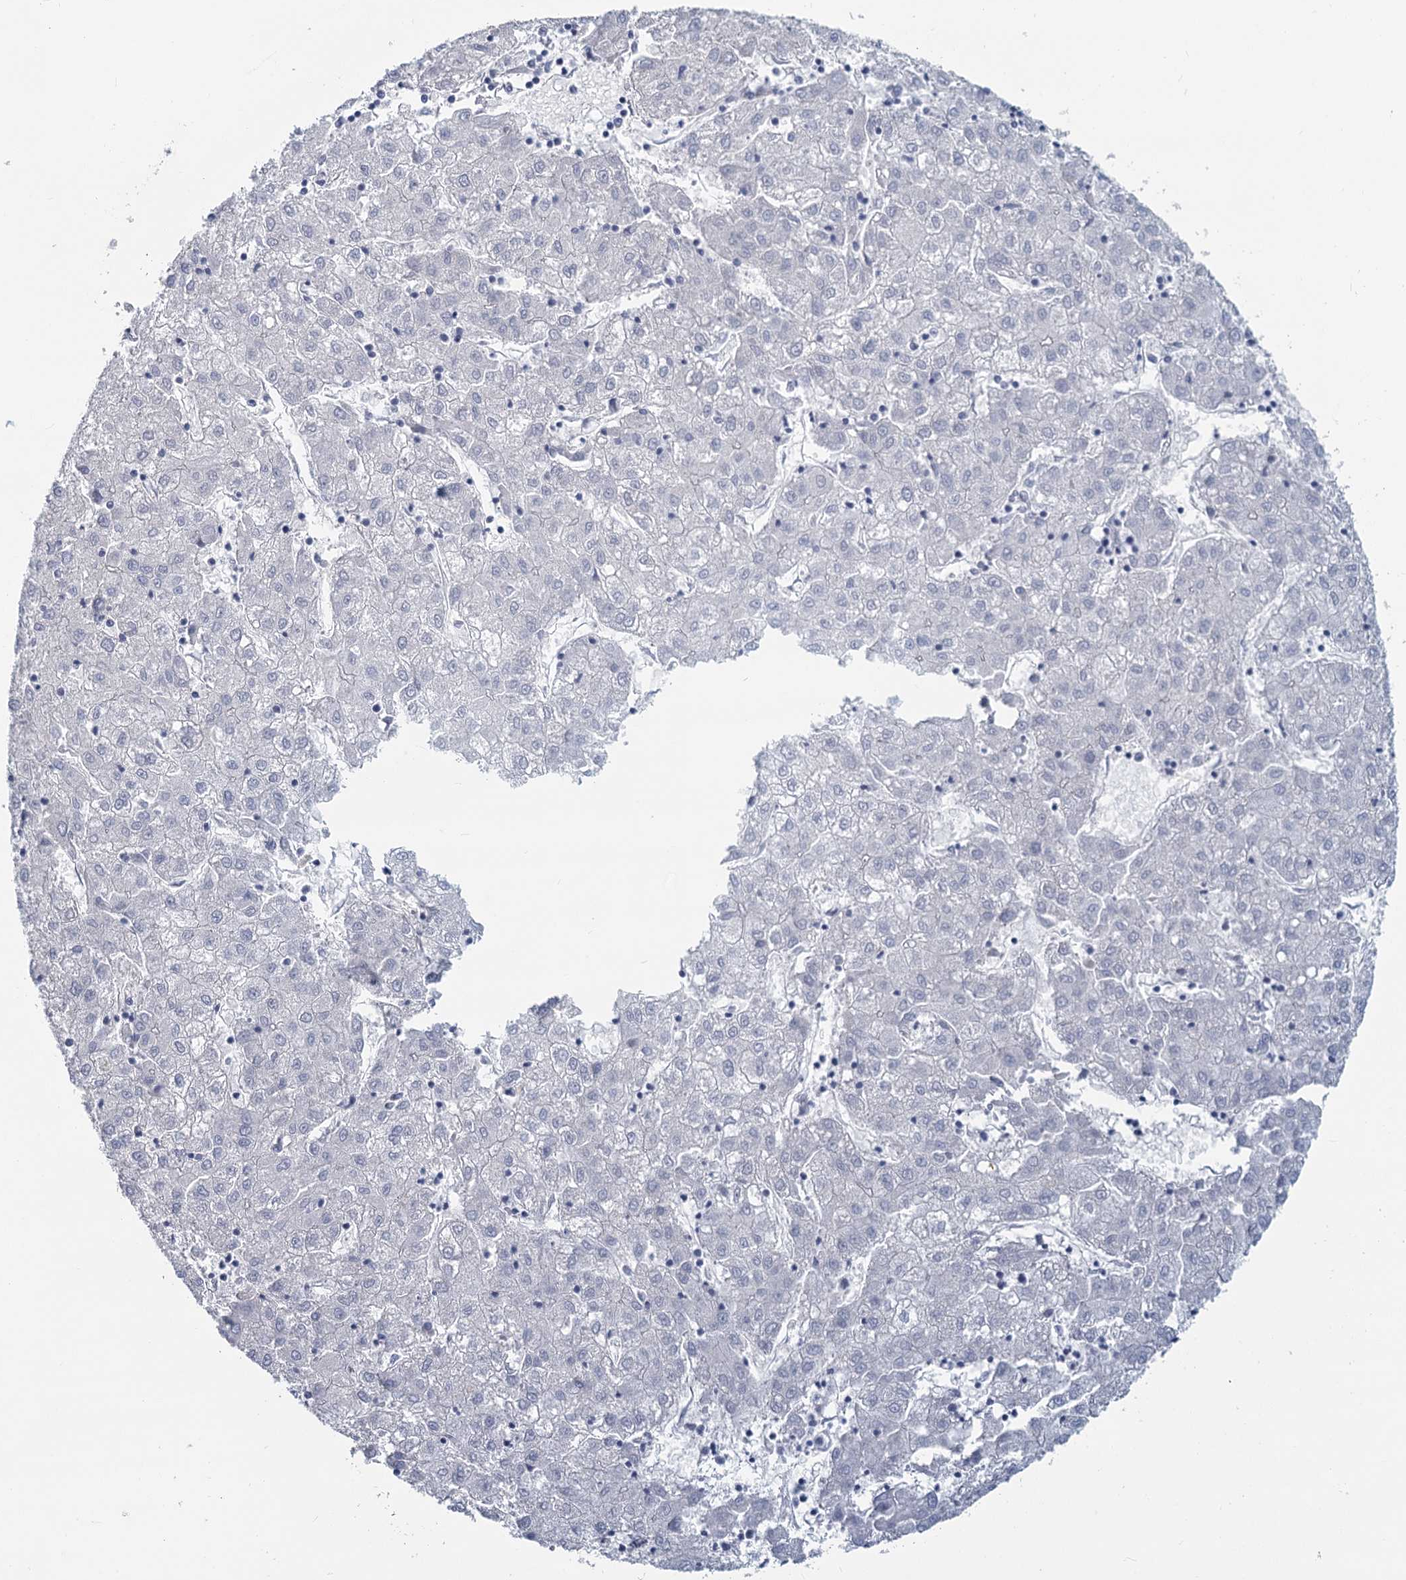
{"staining": {"intensity": "negative", "quantity": "none", "location": "none"}, "tissue": "liver cancer", "cell_type": "Tumor cells", "image_type": "cancer", "snomed": [{"axis": "morphology", "description": "Carcinoma, Hepatocellular, NOS"}, {"axis": "topography", "description": "Liver"}], "caption": "Liver cancer (hepatocellular carcinoma) stained for a protein using IHC reveals no staining tumor cells.", "gene": "CHGA", "patient": {"sex": "male", "age": 72}}